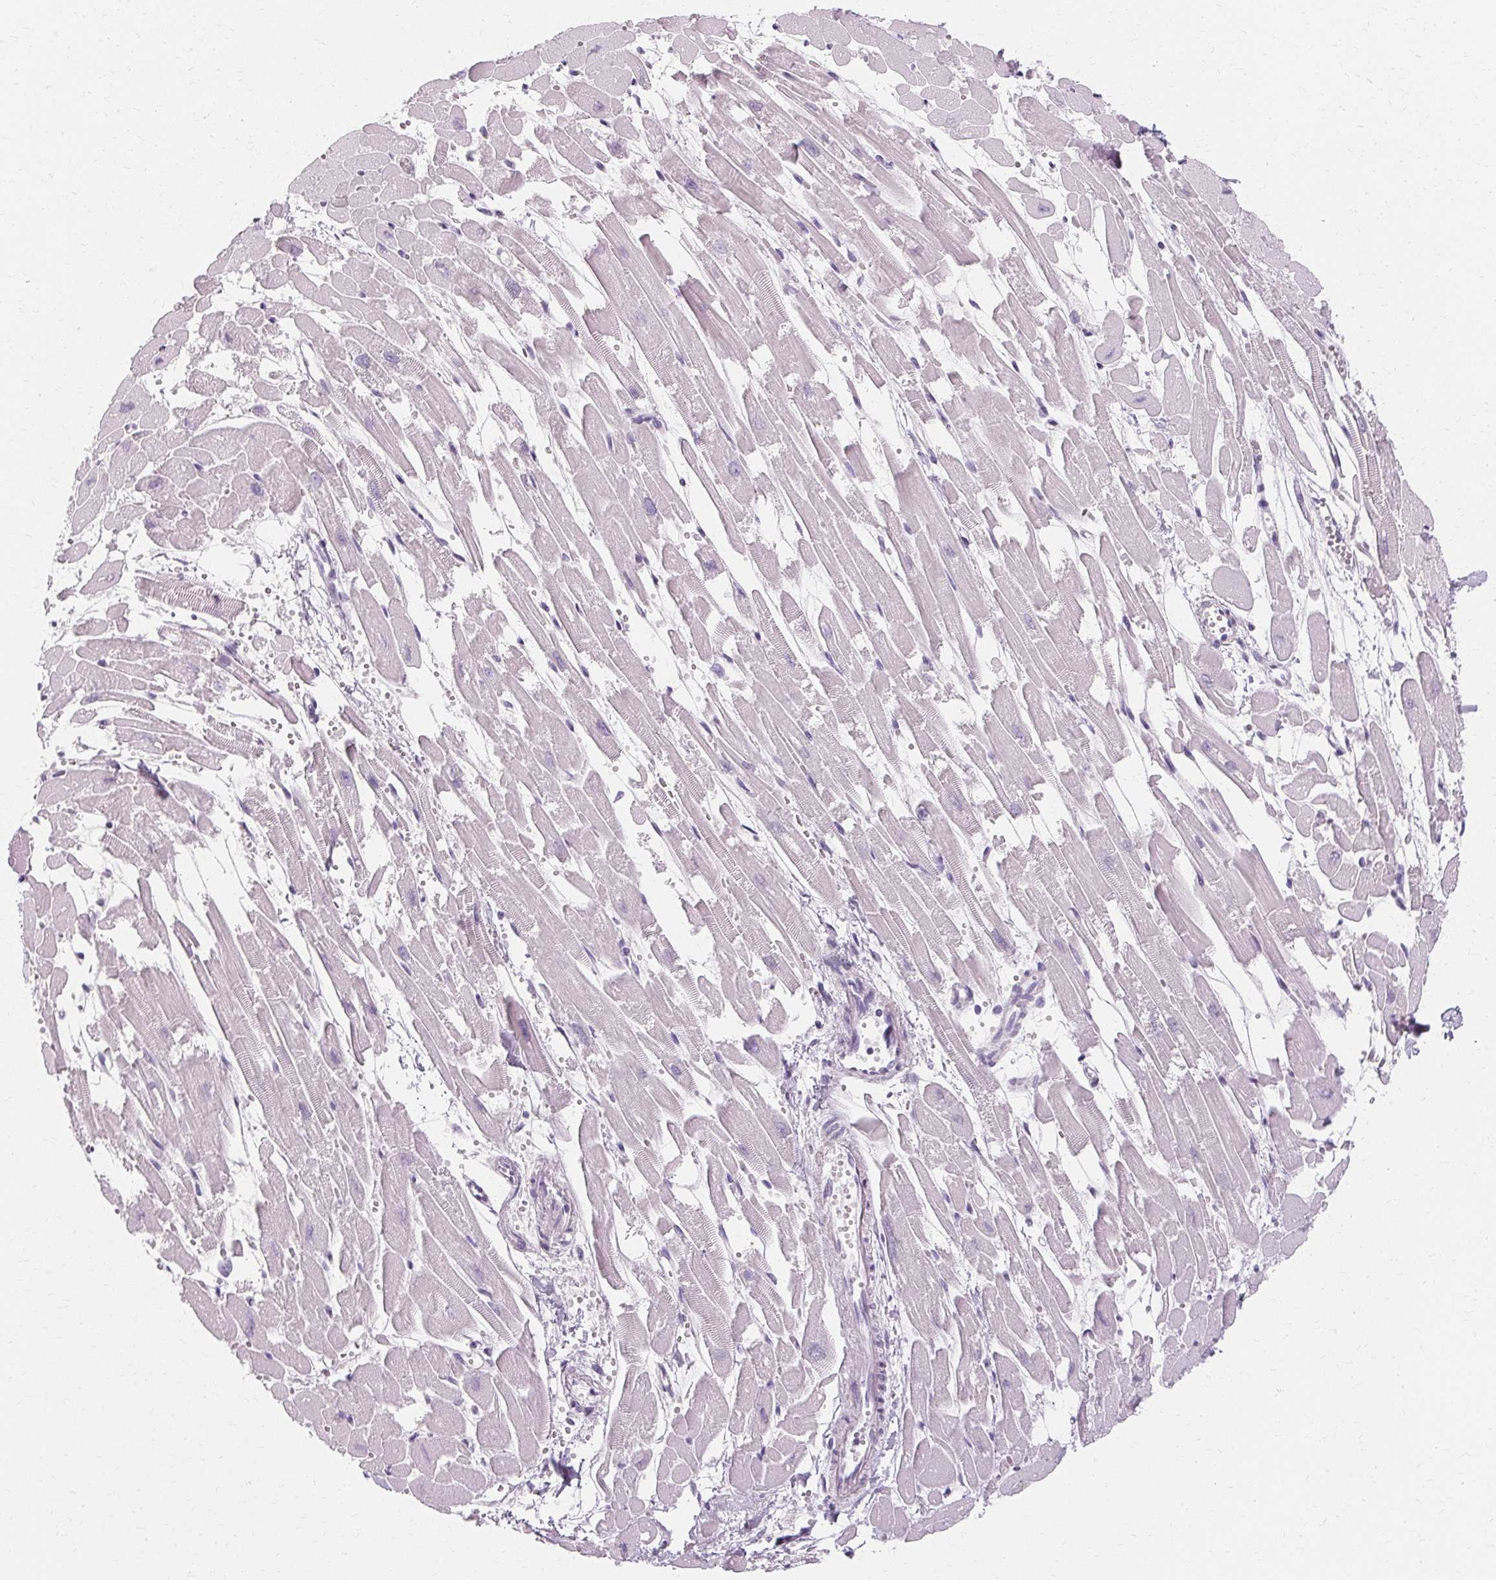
{"staining": {"intensity": "negative", "quantity": "none", "location": "none"}, "tissue": "heart muscle", "cell_type": "Cardiomyocytes", "image_type": "normal", "snomed": [{"axis": "morphology", "description": "Normal tissue, NOS"}, {"axis": "topography", "description": "Heart"}], "caption": "Unremarkable heart muscle was stained to show a protein in brown. There is no significant expression in cardiomyocytes.", "gene": "KRT6A", "patient": {"sex": "female", "age": 52}}